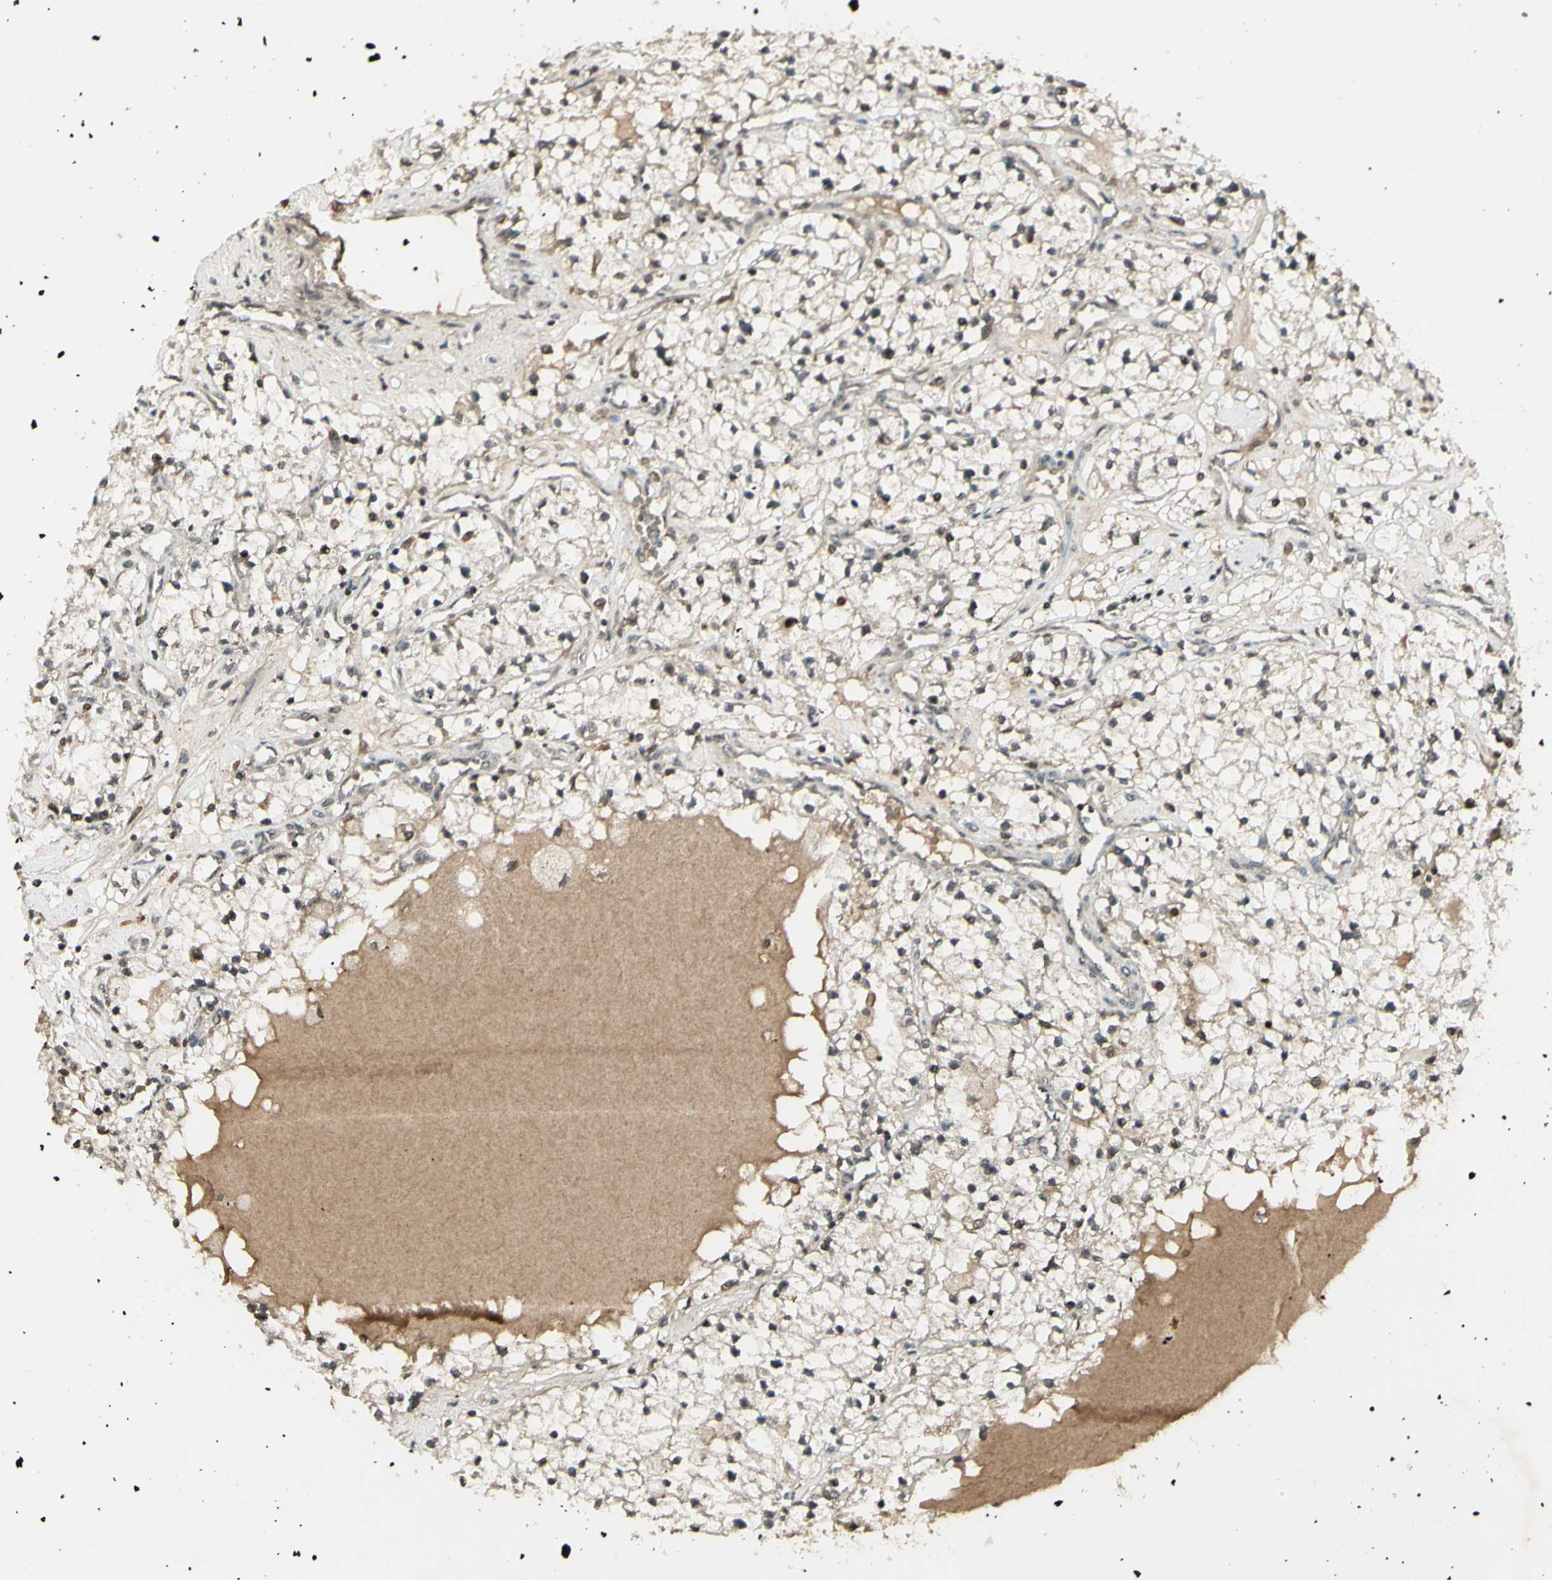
{"staining": {"intensity": "weak", "quantity": "25%-75%", "location": "cytoplasmic/membranous,nuclear"}, "tissue": "renal cancer", "cell_type": "Tumor cells", "image_type": "cancer", "snomed": [{"axis": "morphology", "description": "Adenocarcinoma, NOS"}, {"axis": "topography", "description": "Kidney"}], "caption": "Tumor cells show weak cytoplasmic/membranous and nuclear staining in about 25%-75% of cells in renal cancer (adenocarcinoma). (Brightfield microscopy of DAB IHC at high magnification).", "gene": "BLNK", "patient": {"sex": "male", "age": 68}}